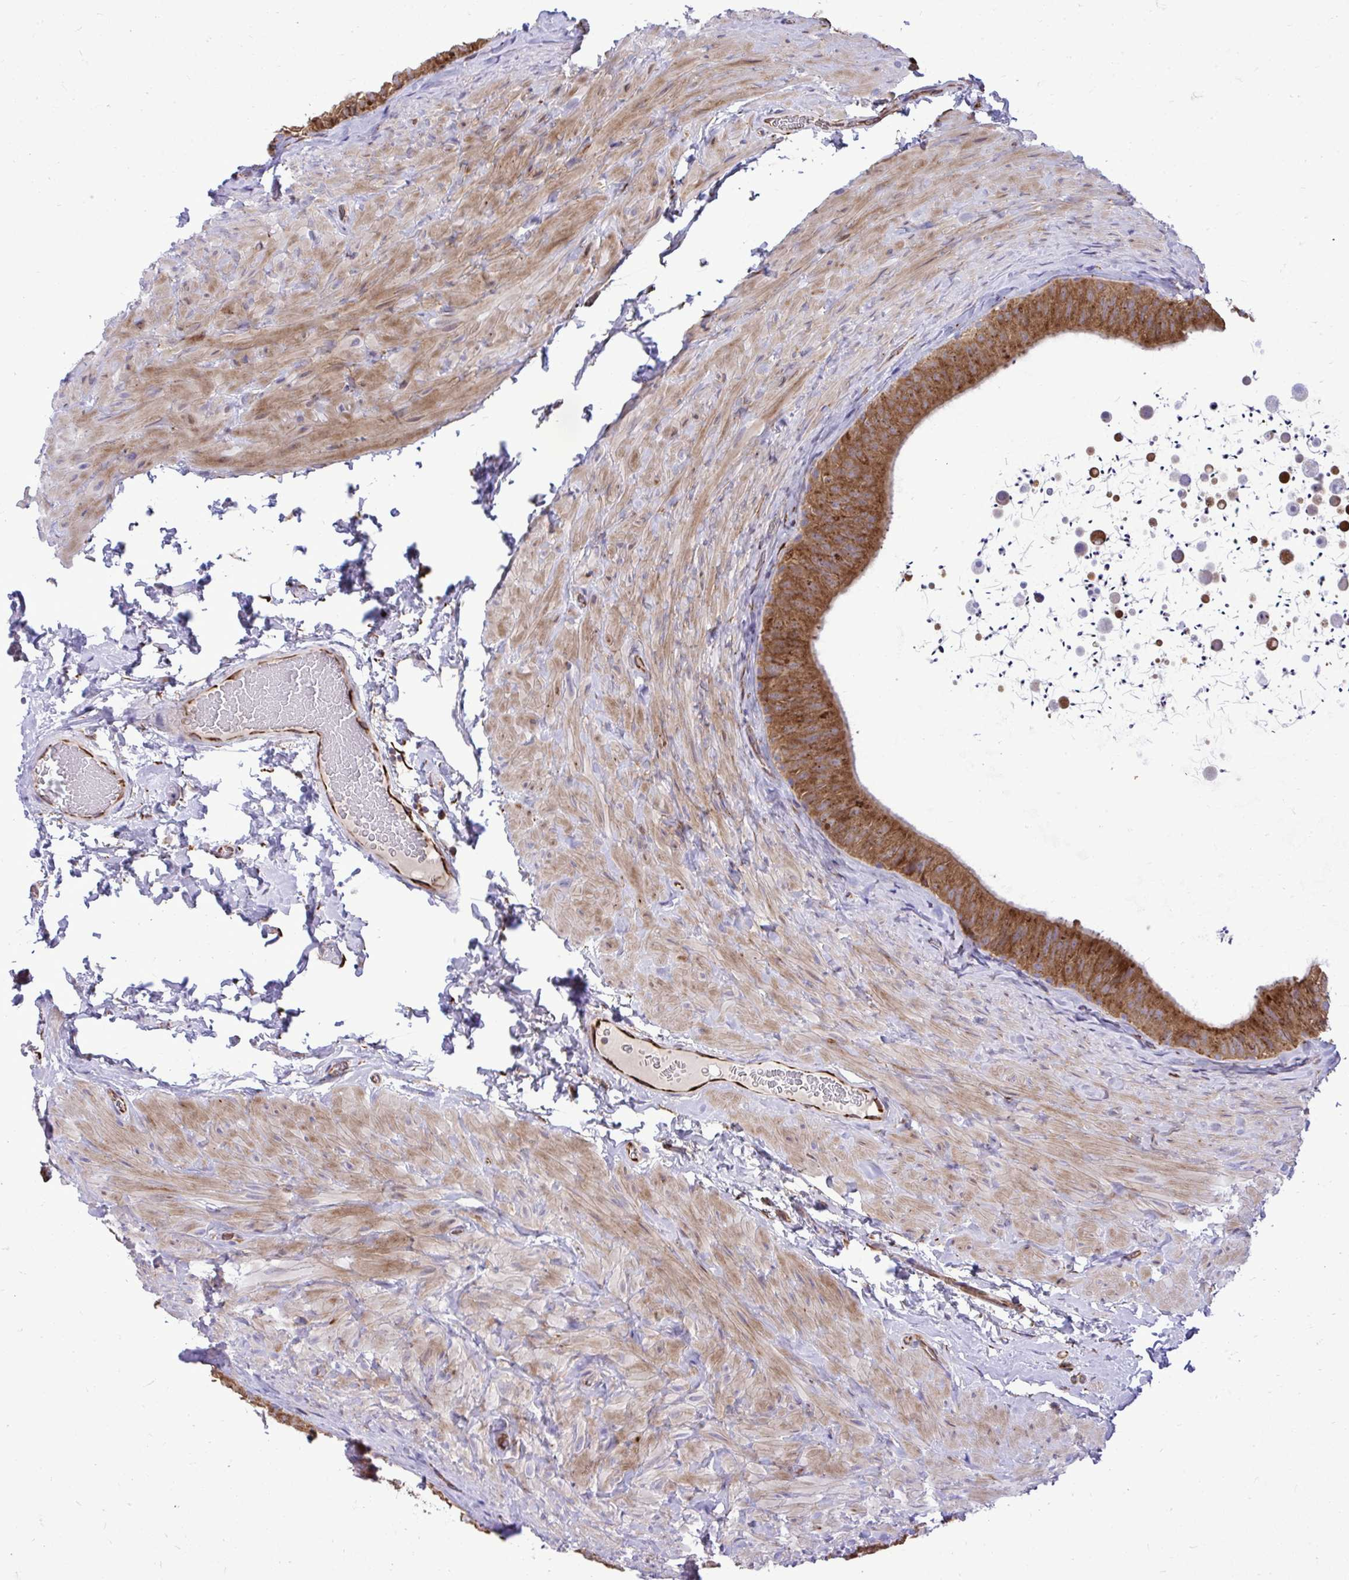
{"staining": {"intensity": "moderate", "quantity": ">75%", "location": "cytoplasmic/membranous"}, "tissue": "epididymis", "cell_type": "Glandular cells", "image_type": "normal", "snomed": [{"axis": "morphology", "description": "Normal tissue, NOS"}, {"axis": "topography", "description": "Epididymis, spermatic cord, NOS"}, {"axis": "topography", "description": "Epididymis"}], "caption": "This histopathology image displays normal epididymis stained with IHC to label a protein in brown. The cytoplasmic/membranous of glandular cells show moderate positivity for the protein. Nuclei are counter-stained blue.", "gene": "PAIP2", "patient": {"sex": "male", "age": 31}}